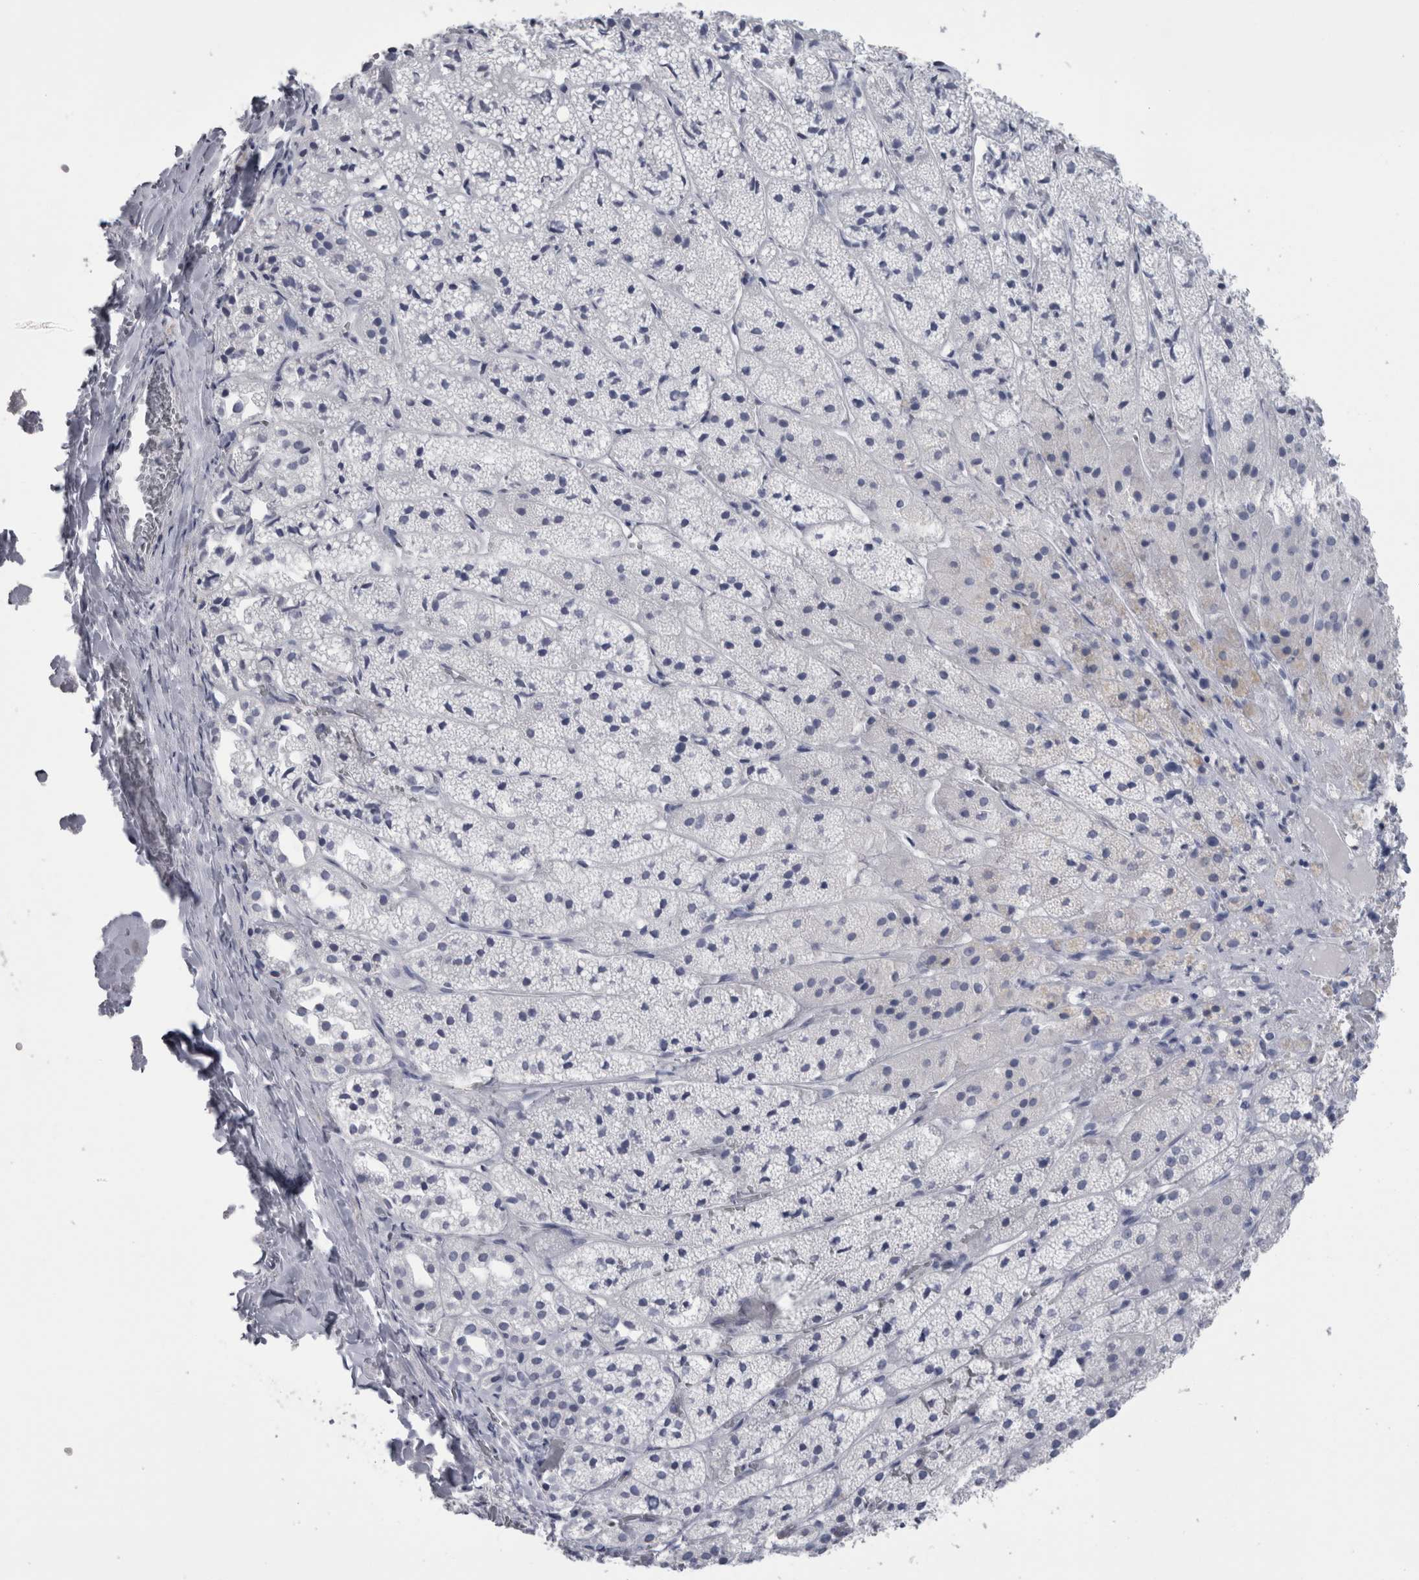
{"staining": {"intensity": "negative", "quantity": "none", "location": "none"}, "tissue": "adrenal gland", "cell_type": "Glandular cells", "image_type": "normal", "snomed": [{"axis": "morphology", "description": "Normal tissue, NOS"}, {"axis": "topography", "description": "Adrenal gland"}], "caption": "High power microscopy image of an IHC photomicrograph of benign adrenal gland, revealing no significant positivity in glandular cells. (DAB (3,3'-diaminobenzidine) IHC with hematoxylin counter stain).", "gene": "PTH", "patient": {"sex": "female", "age": 44}}